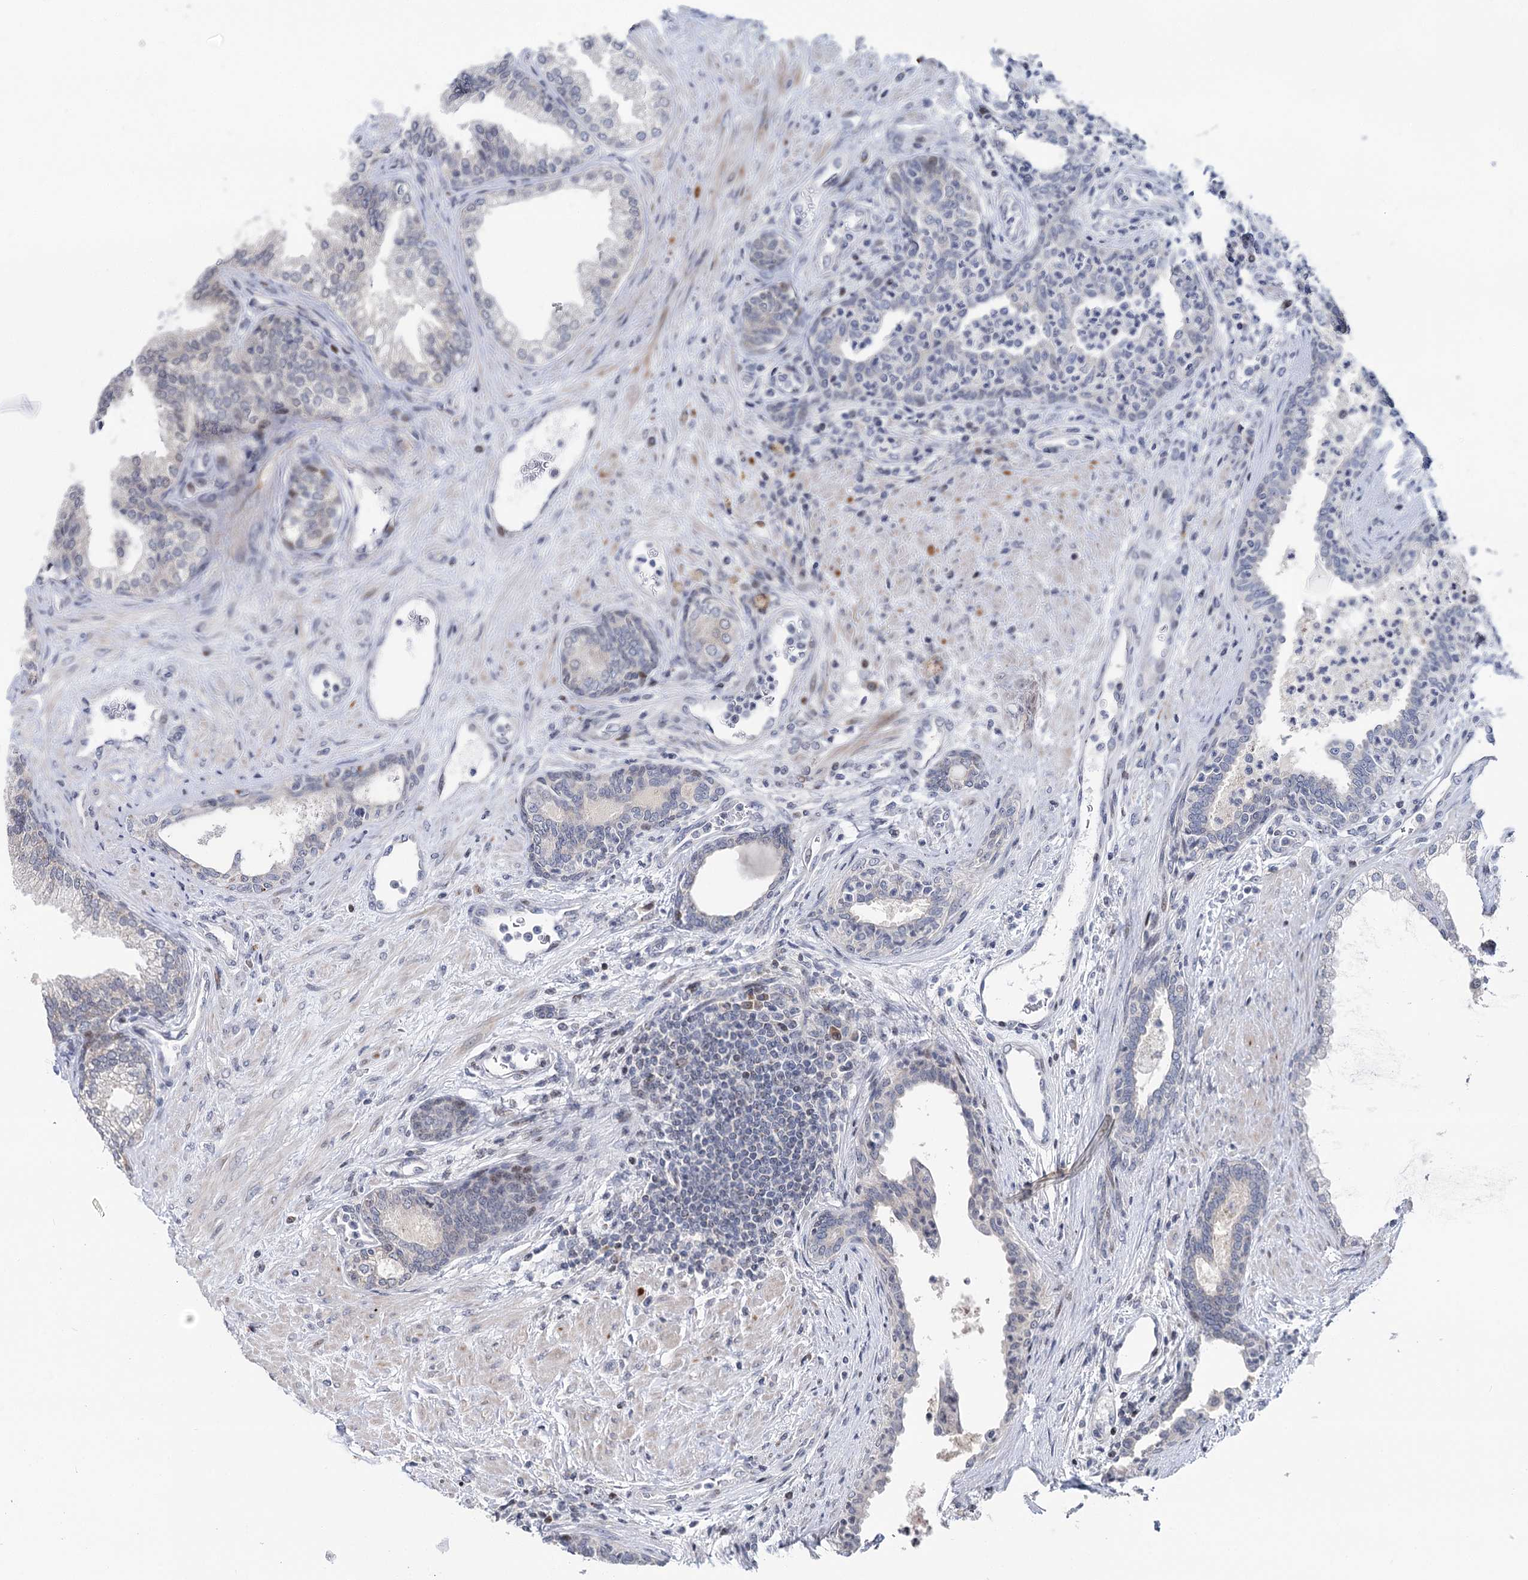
{"staining": {"intensity": "negative", "quantity": "none", "location": "none"}, "tissue": "prostate", "cell_type": "Glandular cells", "image_type": "normal", "snomed": [{"axis": "morphology", "description": "Normal tissue, NOS"}, {"axis": "topography", "description": "Prostate"}], "caption": "High magnification brightfield microscopy of unremarkable prostate stained with DAB (3,3'-diaminobenzidine) (brown) and counterstained with hematoxylin (blue): glandular cells show no significant positivity.", "gene": "PTGR1", "patient": {"sex": "male", "age": 76}}